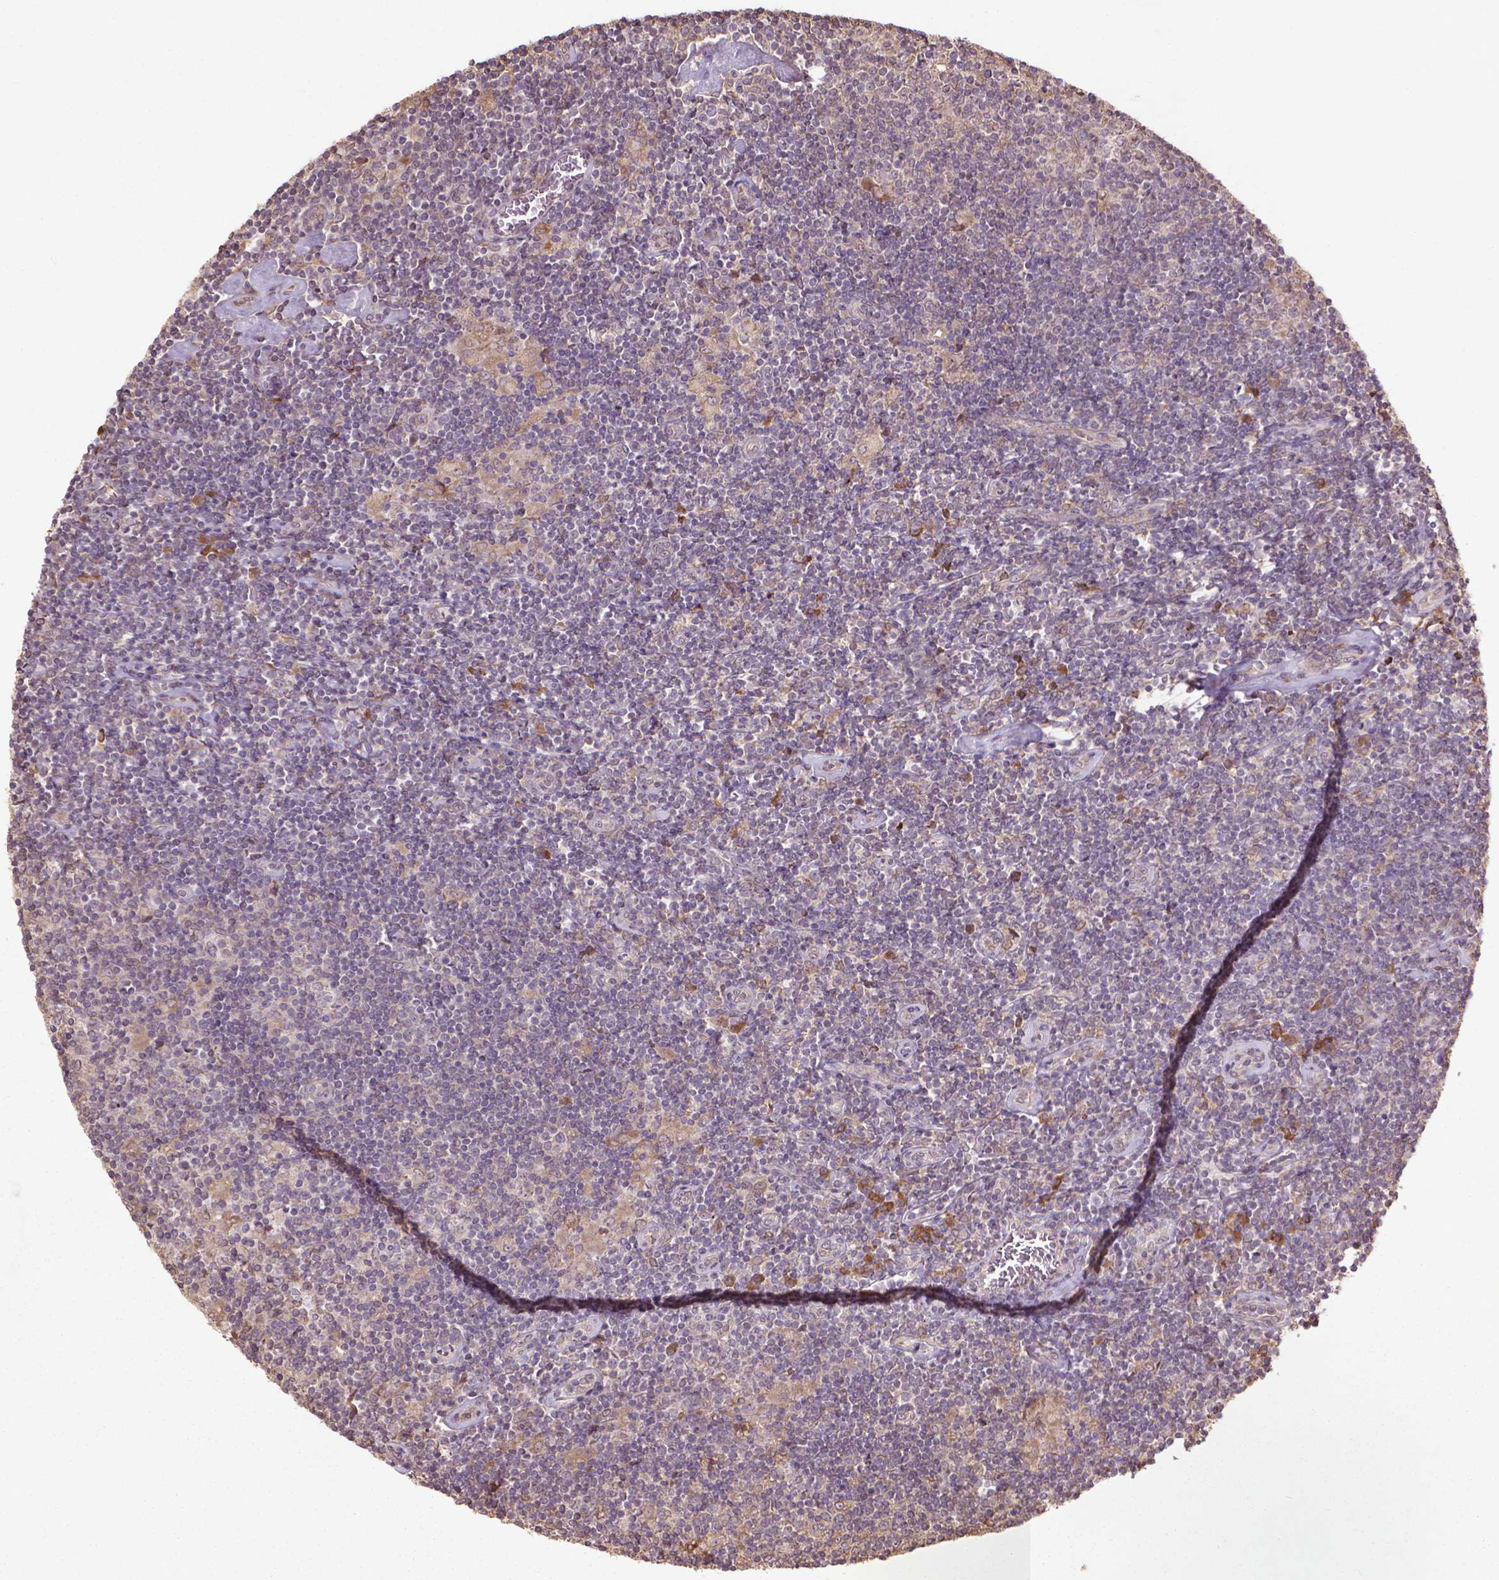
{"staining": {"intensity": "negative", "quantity": "none", "location": "none"}, "tissue": "lymphoma", "cell_type": "Tumor cells", "image_type": "cancer", "snomed": [{"axis": "morphology", "description": "Hodgkin's disease, NOS"}, {"axis": "topography", "description": "Lymph node"}], "caption": "Image shows no significant protein positivity in tumor cells of lymphoma.", "gene": "GAS1", "patient": {"sex": "male", "age": 40}}